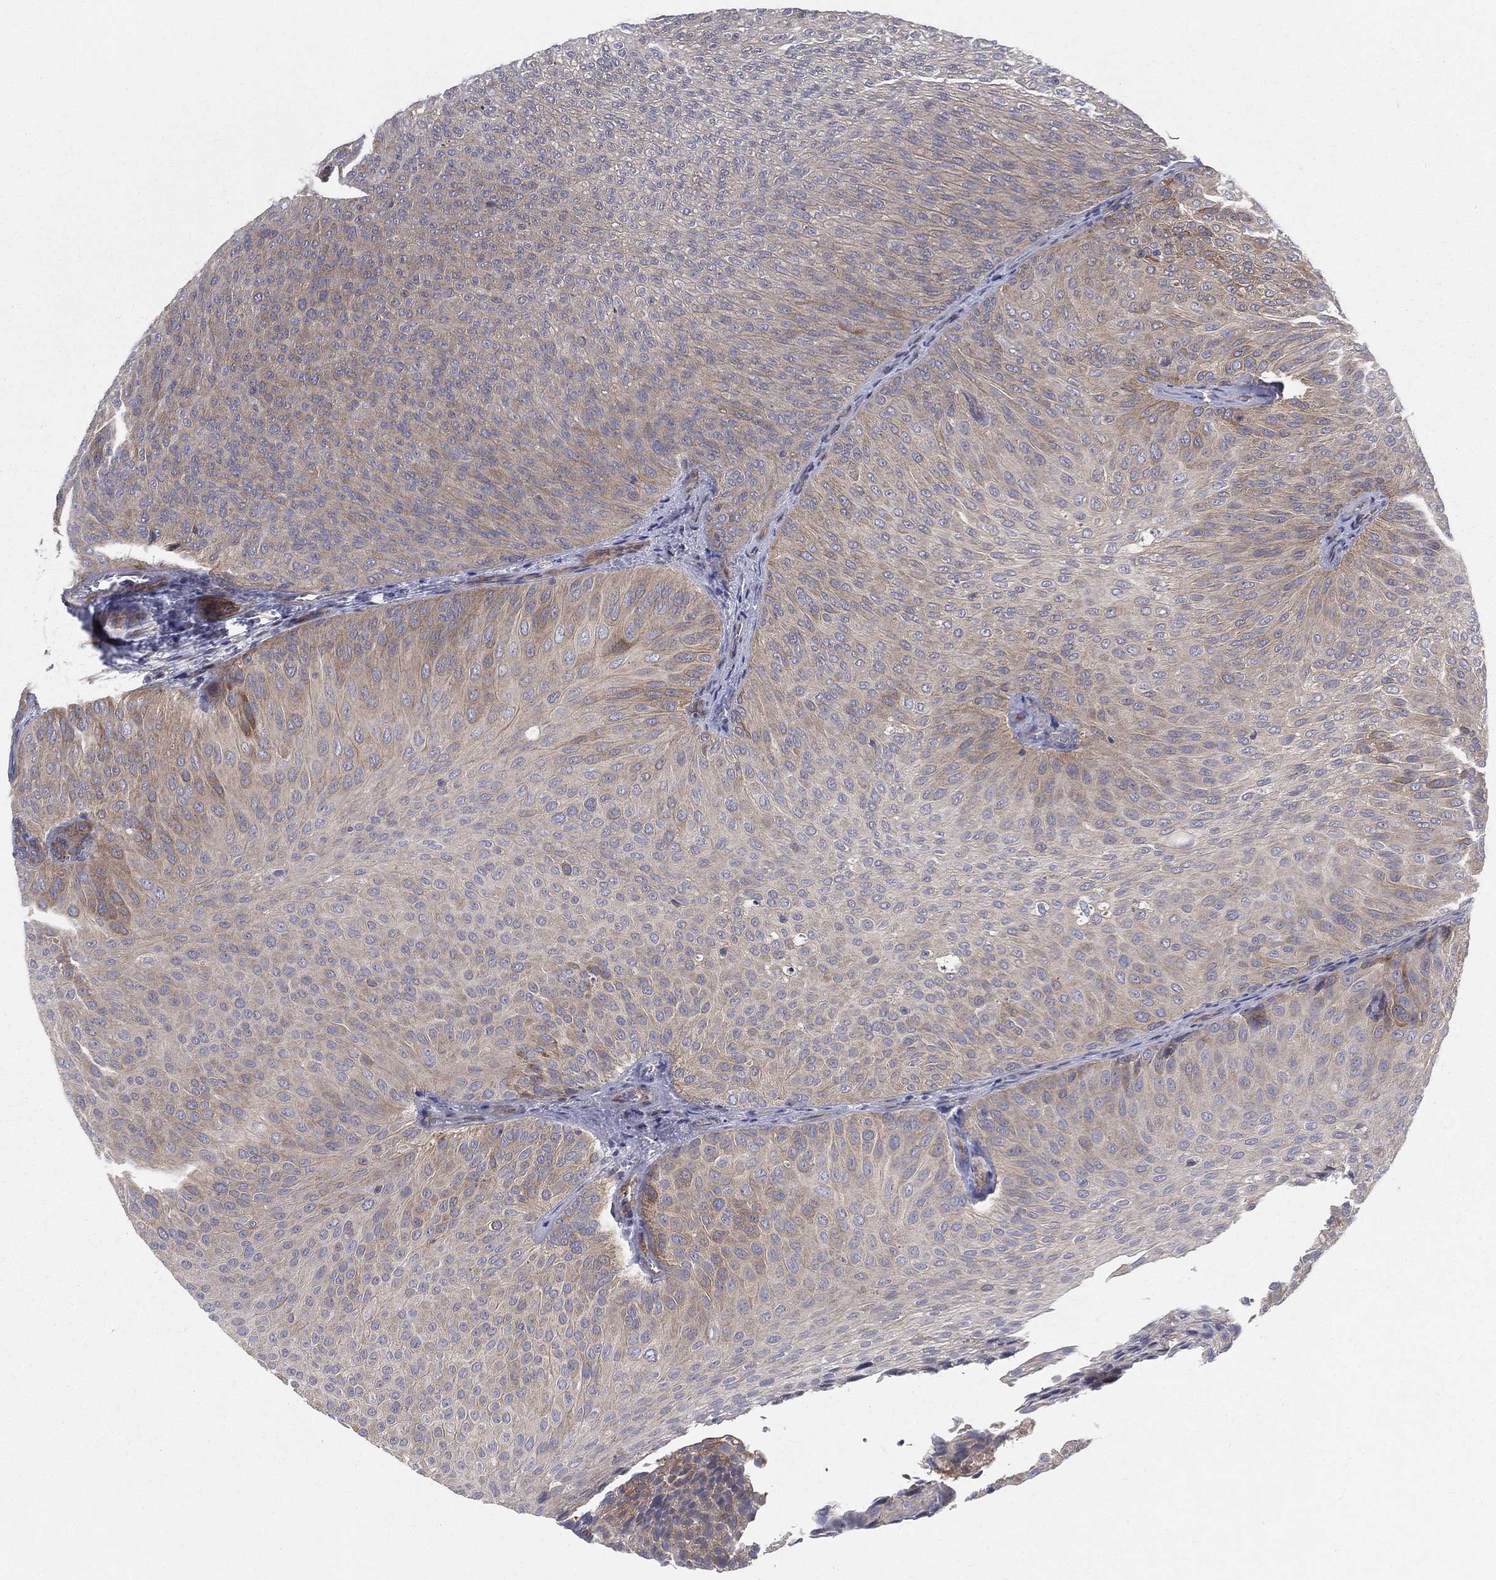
{"staining": {"intensity": "moderate", "quantity": "<25%", "location": "cytoplasmic/membranous"}, "tissue": "urothelial cancer", "cell_type": "Tumor cells", "image_type": "cancer", "snomed": [{"axis": "morphology", "description": "Urothelial carcinoma, Low grade"}, {"axis": "topography", "description": "Urinary bladder"}], "caption": "This is a micrograph of immunohistochemistry staining of urothelial cancer, which shows moderate expression in the cytoplasmic/membranous of tumor cells.", "gene": "POMZP3", "patient": {"sex": "male", "age": 78}}